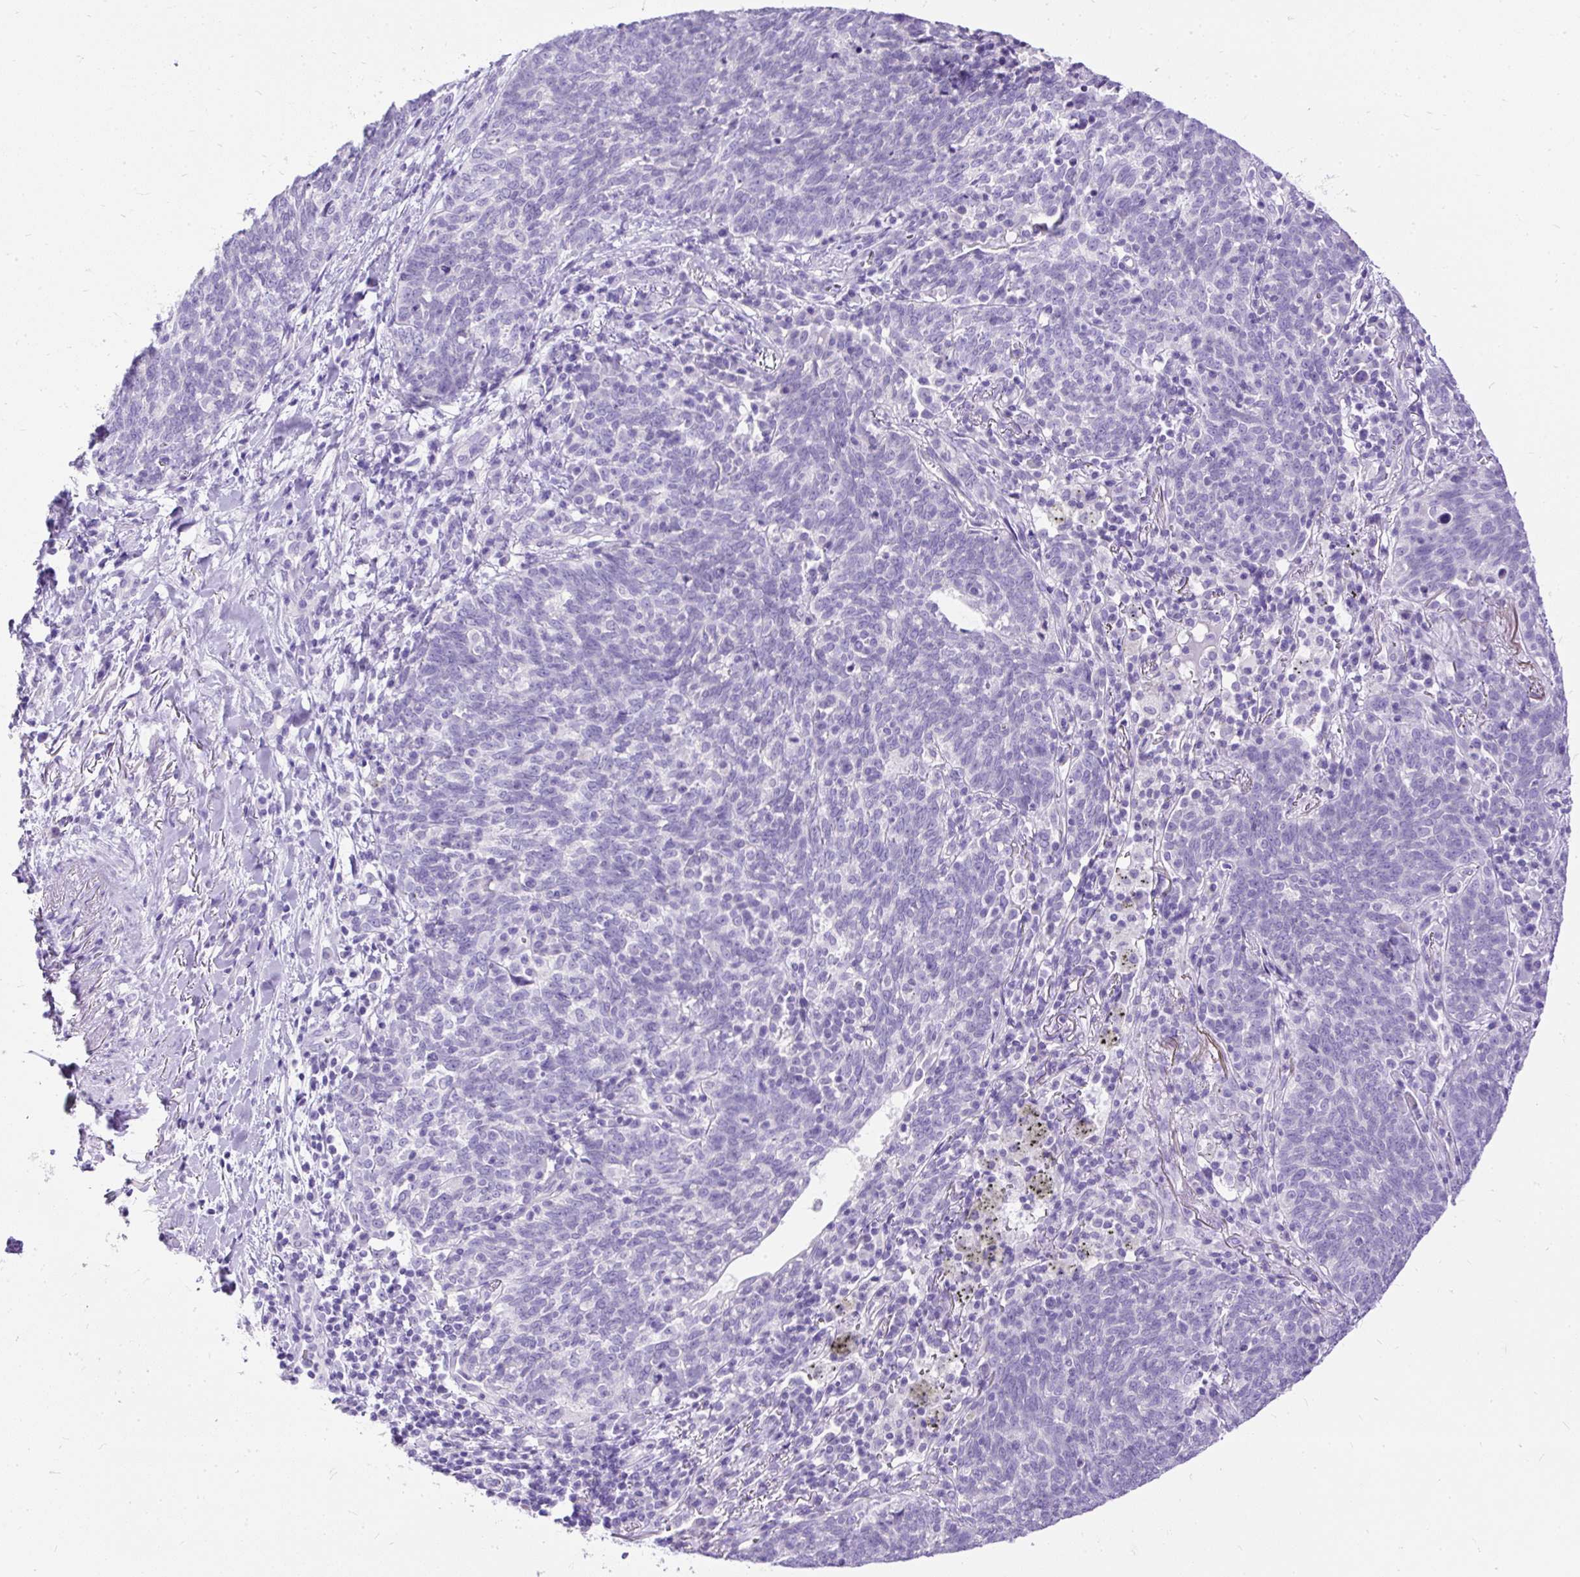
{"staining": {"intensity": "negative", "quantity": "none", "location": "none"}, "tissue": "lung cancer", "cell_type": "Tumor cells", "image_type": "cancer", "snomed": [{"axis": "morphology", "description": "Squamous cell carcinoma, NOS"}, {"axis": "topography", "description": "Lung"}], "caption": "An image of human squamous cell carcinoma (lung) is negative for staining in tumor cells.", "gene": "HEY1", "patient": {"sex": "female", "age": 72}}